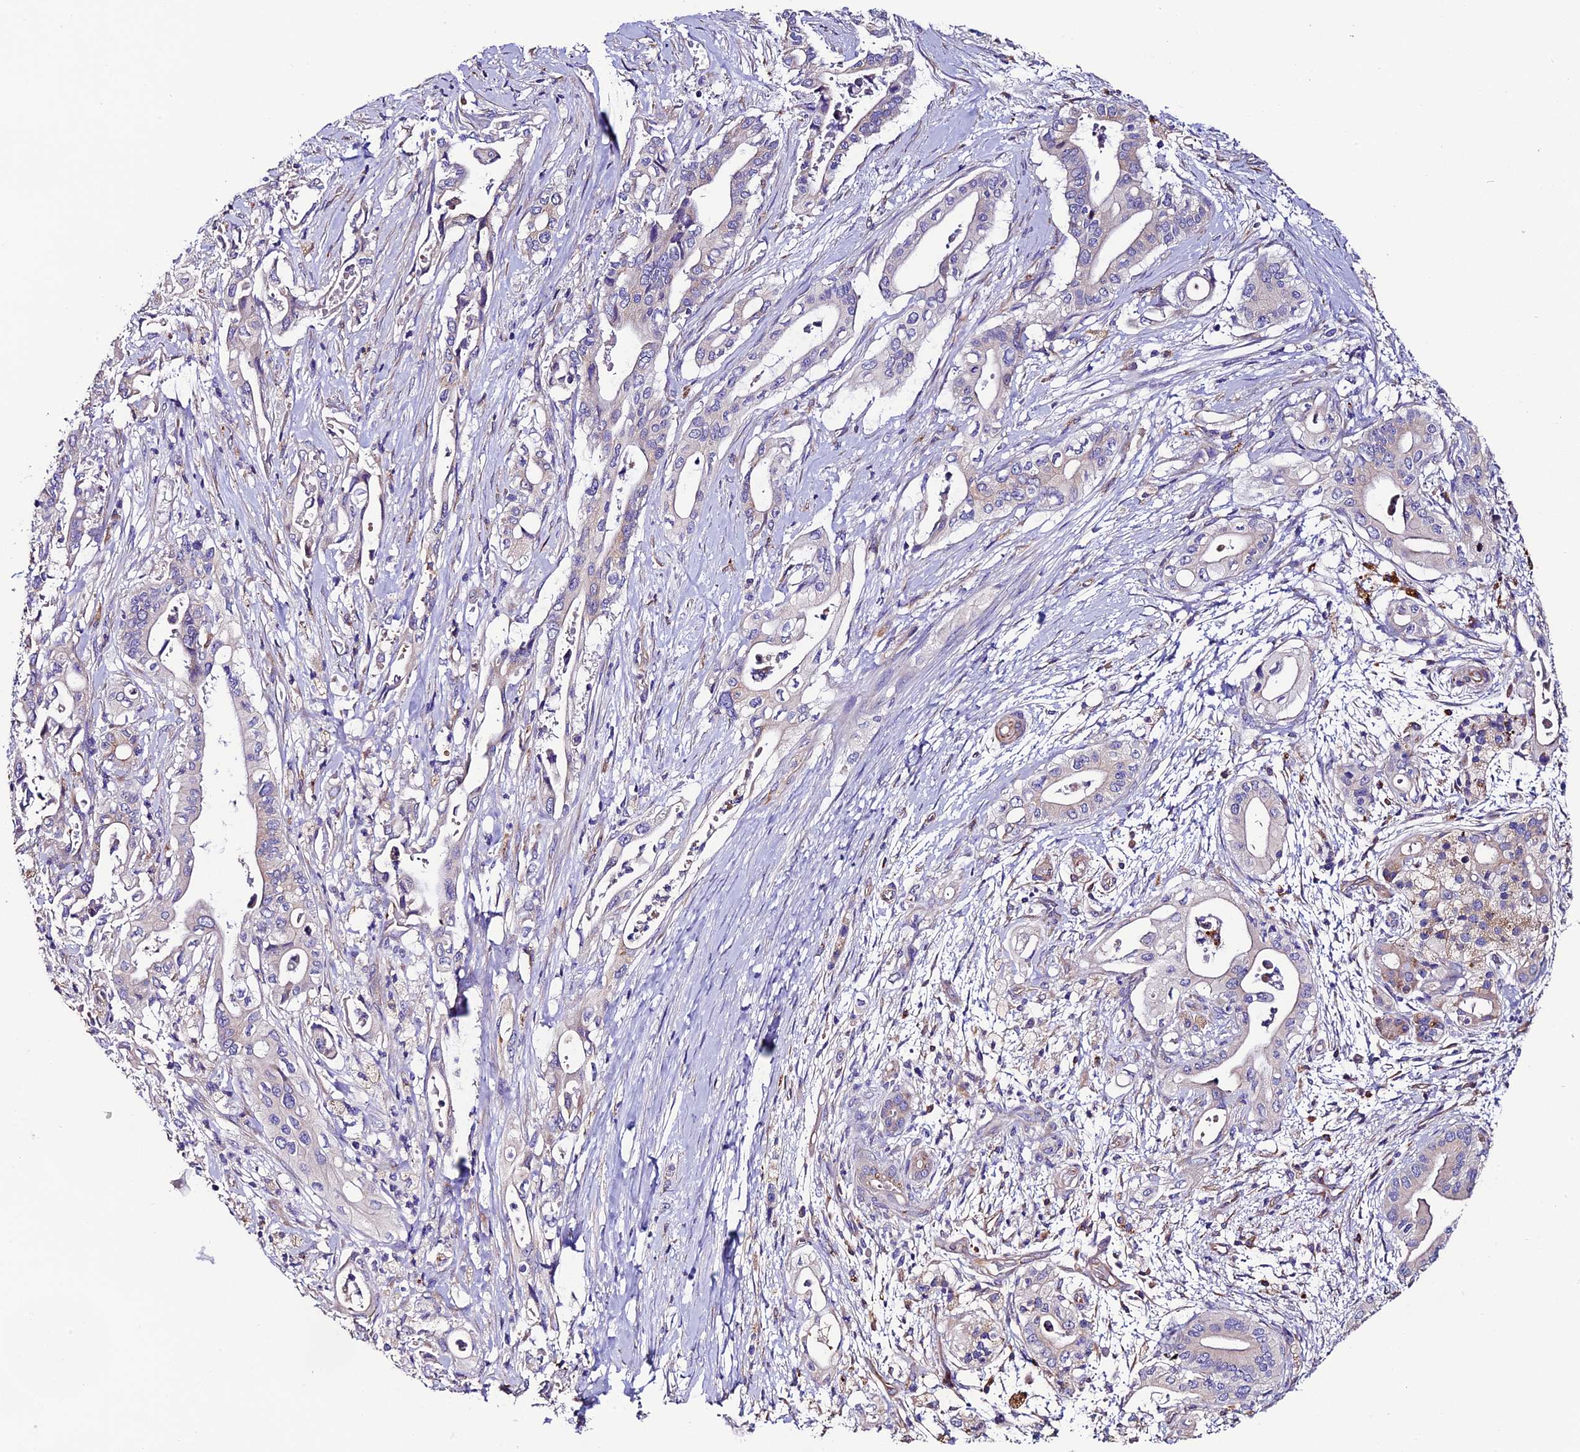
{"staining": {"intensity": "negative", "quantity": "none", "location": "none"}, "tissue": "pancreatic cancer", "cell_type": "Tumor cells", "image_type": "cancer", "snomed": [{"axis": "morphology", "description": "Adenocarcinoma, NOS"}, {"axis": "topography", "description": "Pancreas"}], "caption": "Tumor cells are negative for protein expression in human adenocarcinoma (pancreatic).", "gene": "CLN5", "patient": {"sex": "female", "age": 77}}